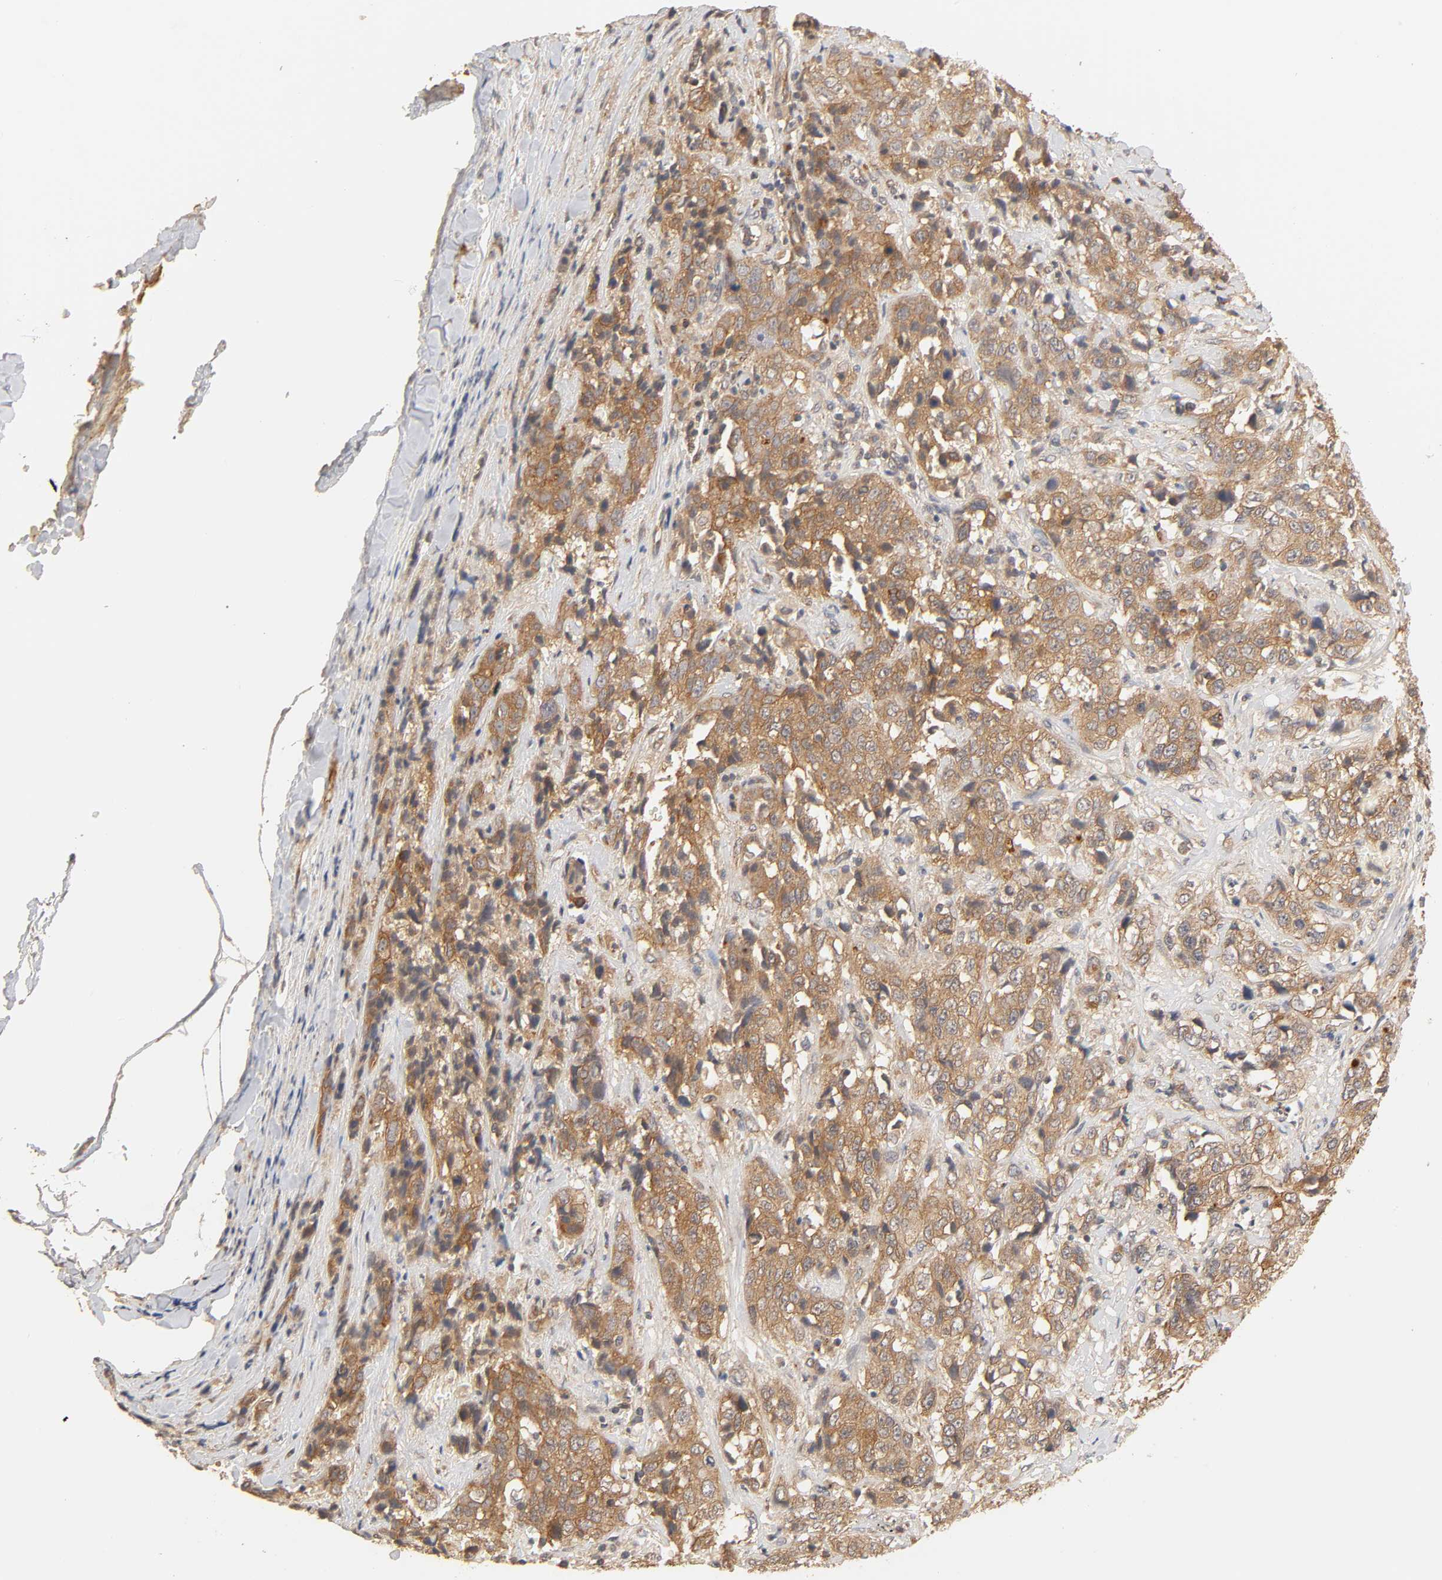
{"staining": {"intensity": "strong", "quantity": ">75%", "location": "cytoplasmic/membranous"}, "tissue": "stomach cancer", "cell_type": "Tumor cells", "image_type": "cancer", "snomed": [{"axis": "morphology", "description": "Adenocarcinoma, NOS"}, {"axis": "topography", "description": "Stomach"}], "caption": "Immunohistochemistry histopathology image of stomach cancer stained for a protein (brown), which exhibits high levels of strong cytoplasmic/membranous positivity in about >75% of tumor cells.", "gene": "EPS8", "patient": {"sex": "male", "age": 48}}